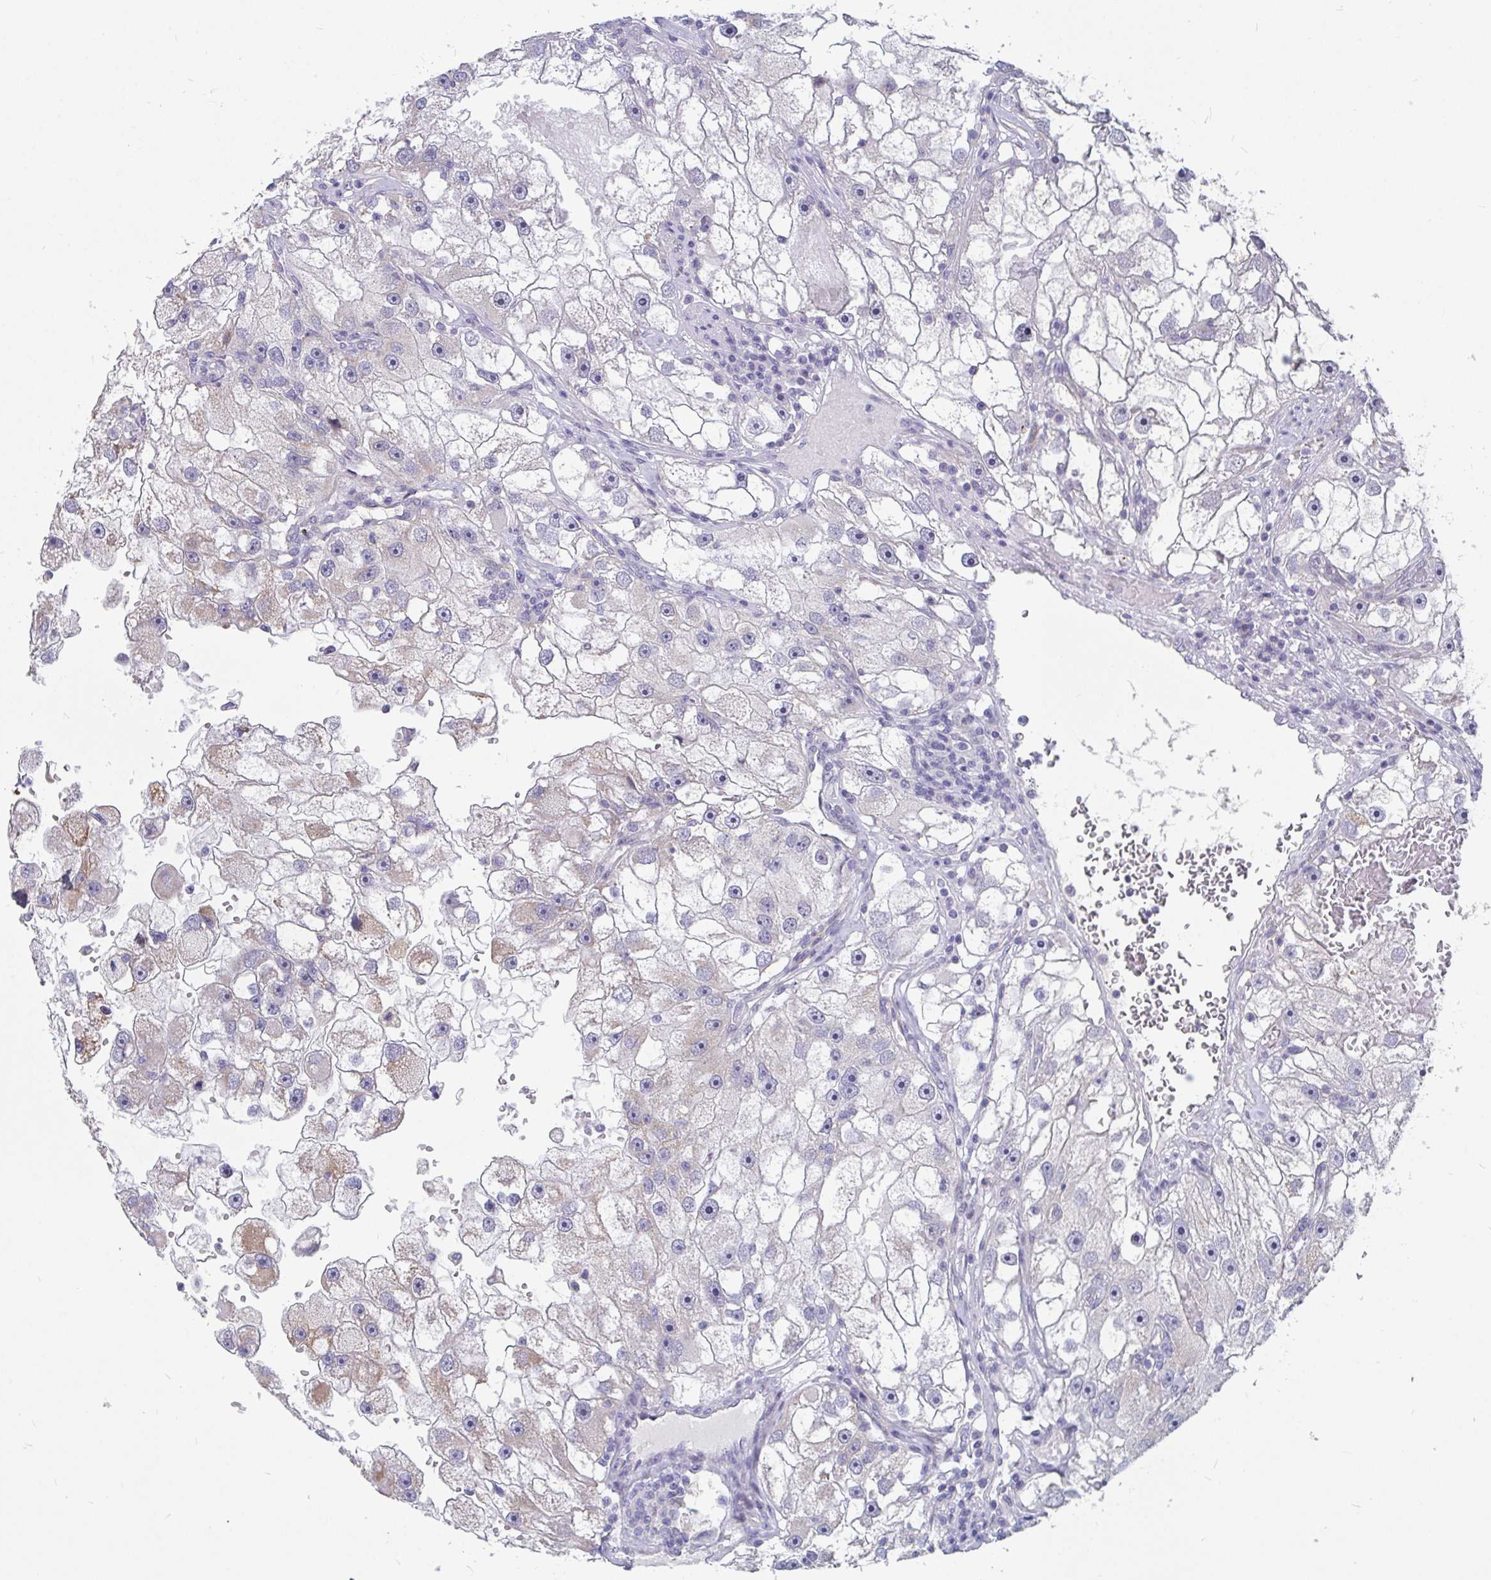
{"staining": {"intensity": "negative", "quantity": "none", "location": "none"}, "tissue": "renal cancer", "cell_type": "Tumor cells", "image_type": "cancer", "snomed": [{"axis": "morphology", "description": "Adenocarcinoma, NOS"}, {"axis": "topography", "description": "Kidney"}], "caption": "Immunohistochemistry (IHC) of renal cancer reveals no positivity in tumor cells. Brightfield microscopy of immunohistochemistry (IHC) stained with DAB (3,3'-diaminobenzidine) (brown) and hematoxylin (blue), captured at high magnification.", "gene": "FAM156B", "patient": {"sex": "male", "age": 63}}